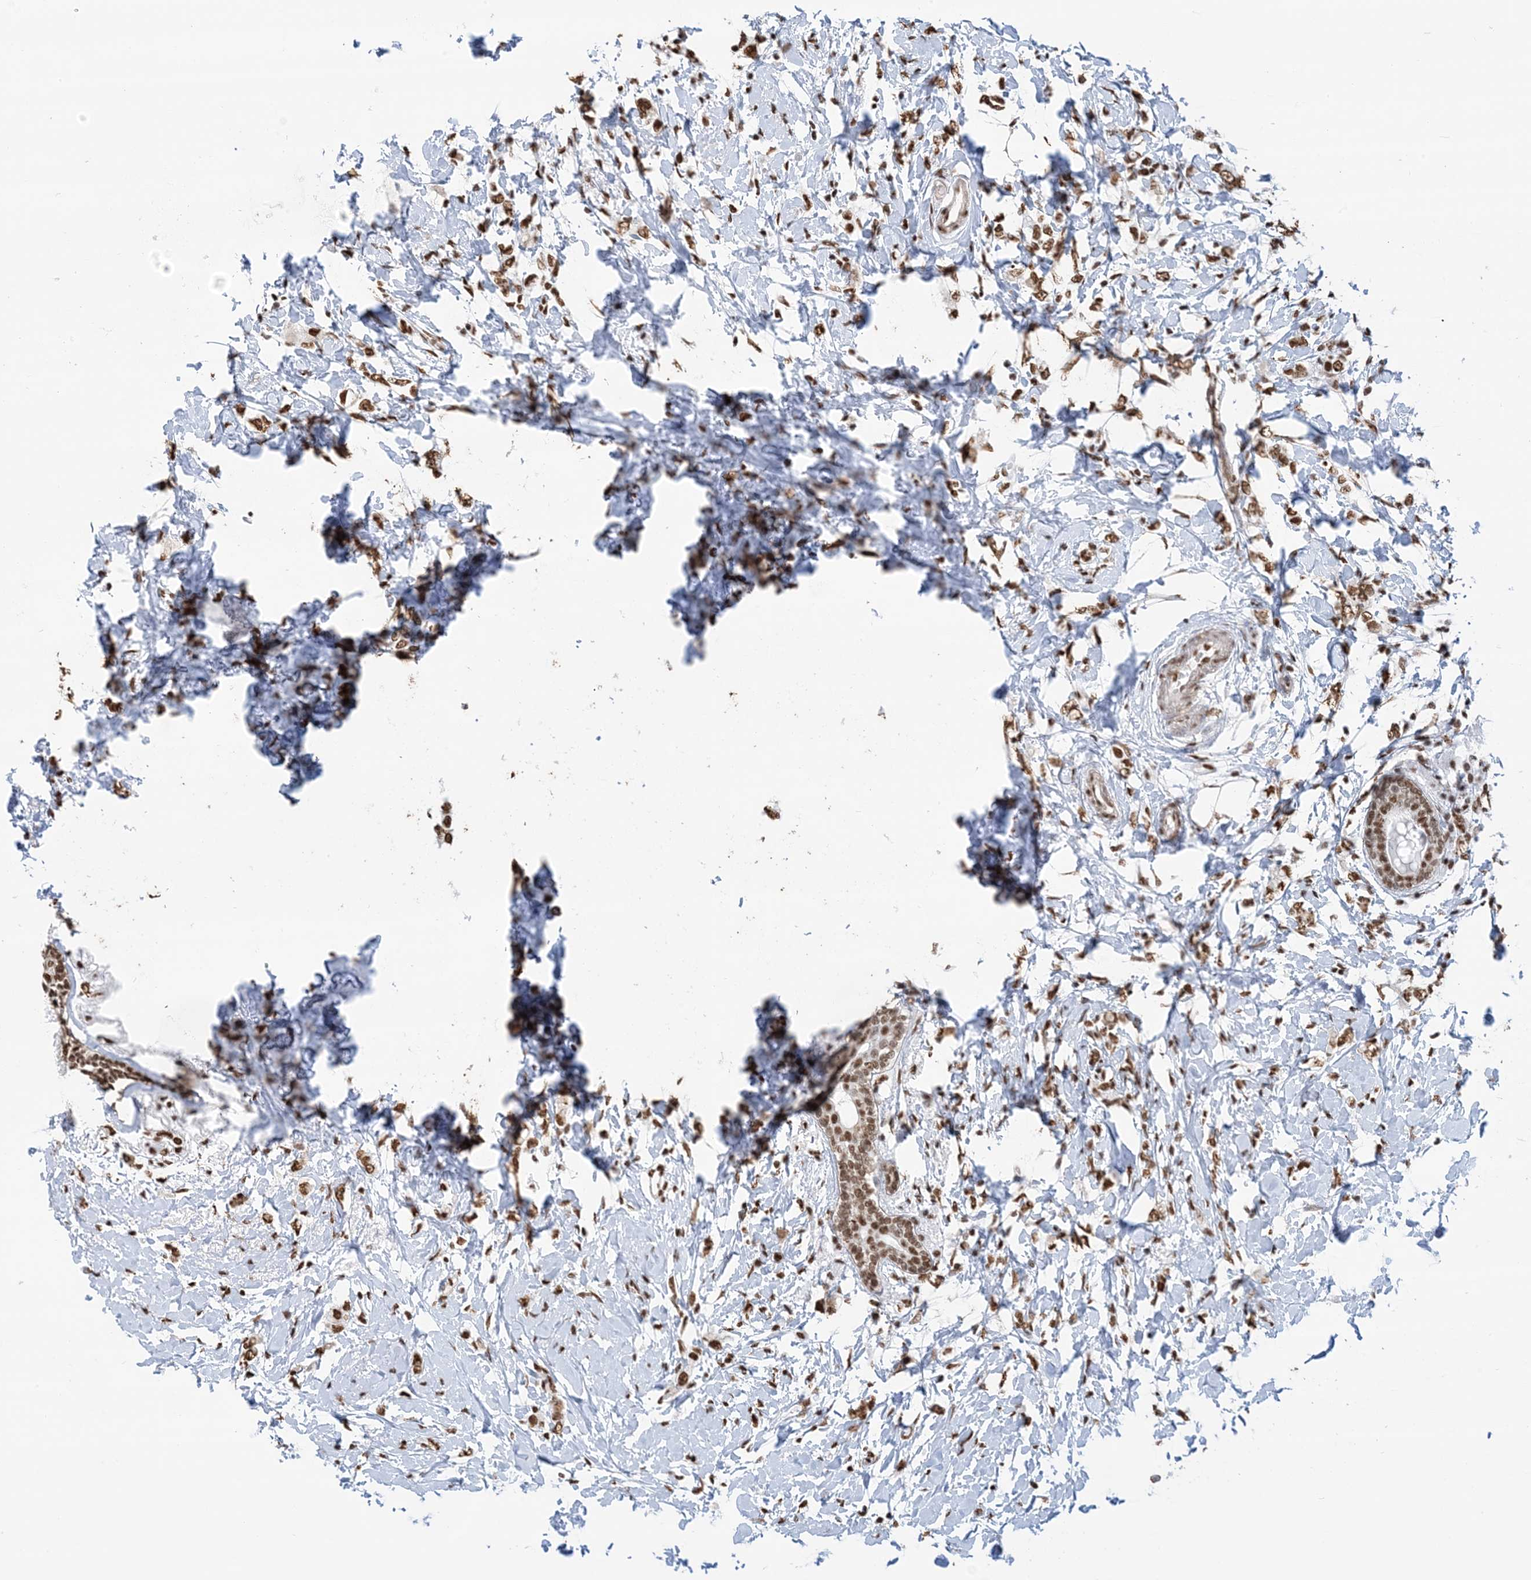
{"staining": {"intensity": "strong", "quantity": ">75%", "location": "nuclear"}, "tissue": "breast cancer", "cell_type": "Tumor cells", "image_type": "cancer", "snomed": [{"axis": "morphology", "description": "Normal tissue, NOS"}, {"axis": "morphology", "description": "Lobular carcinoma"}, {"axis": "topography", "description": "Breast"}], "caption": "DAB immunohistochemical staining of human breast cancer (lobular carcinoma) reveals strong nuclear protein expression in approximately >75% of tumor cells.", "gene": "ZNF792", "patient": {"sex": "female", "age": 47}}